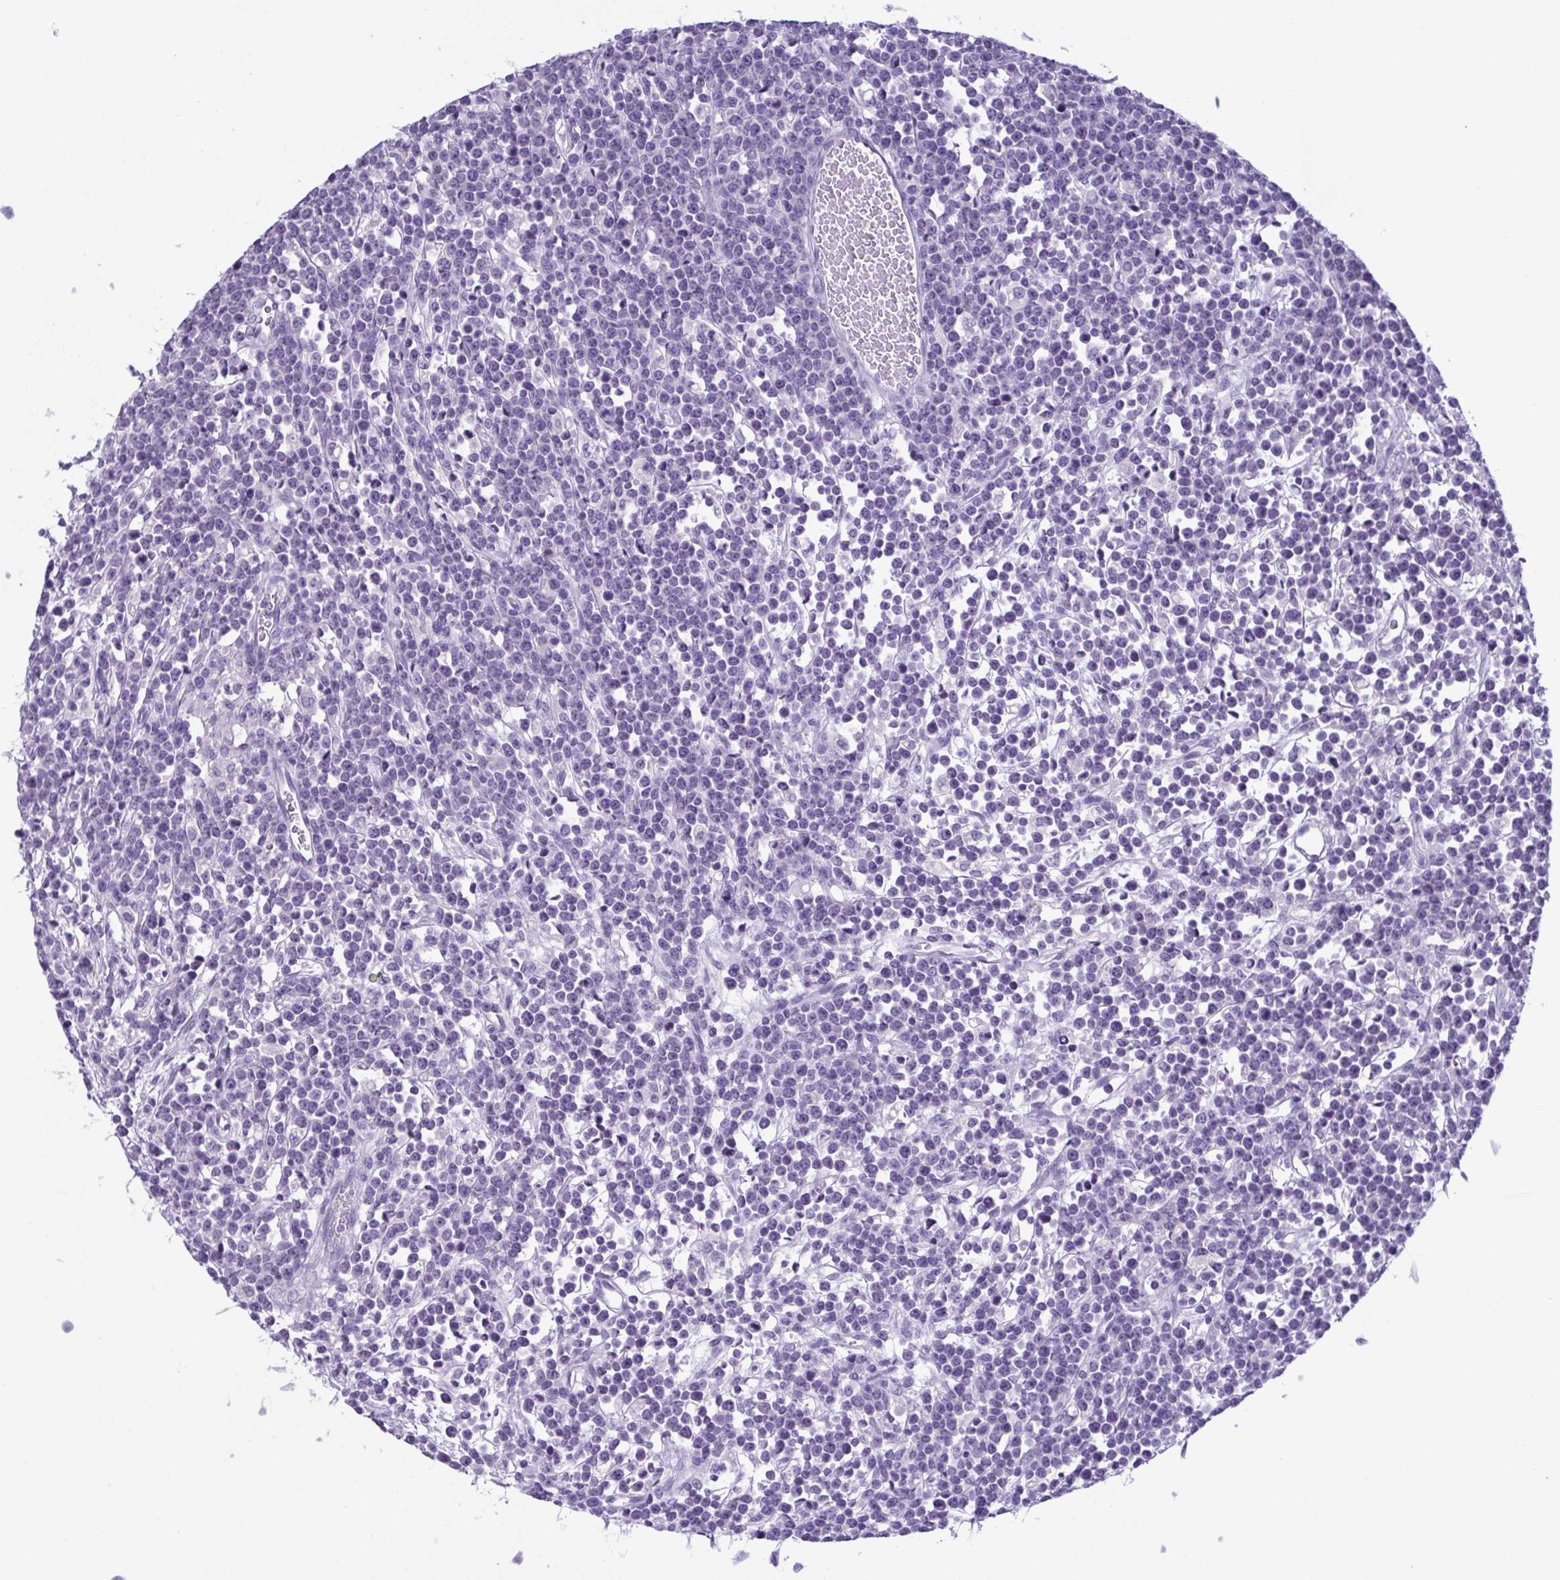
{"staining": {"intensity": "negative", "quantity": "none", "location": "none"}, "tissue": "lymphoma", "cell_type": "Tumor cells", "image_type": "cancer", "snomed": [{"axis": "morphology", "description": "Malignant lymphoma, non-Hodgkin's type, High grade"}, {"axis": "topography", "description": "Ovary"}], "caption": "An IHC photomicrograph of lymphoma is shown. There is no staining in tumor cells of lymphoma.", "gene": "INAFM1", "patient": {"sex": "female", "age": 56}}